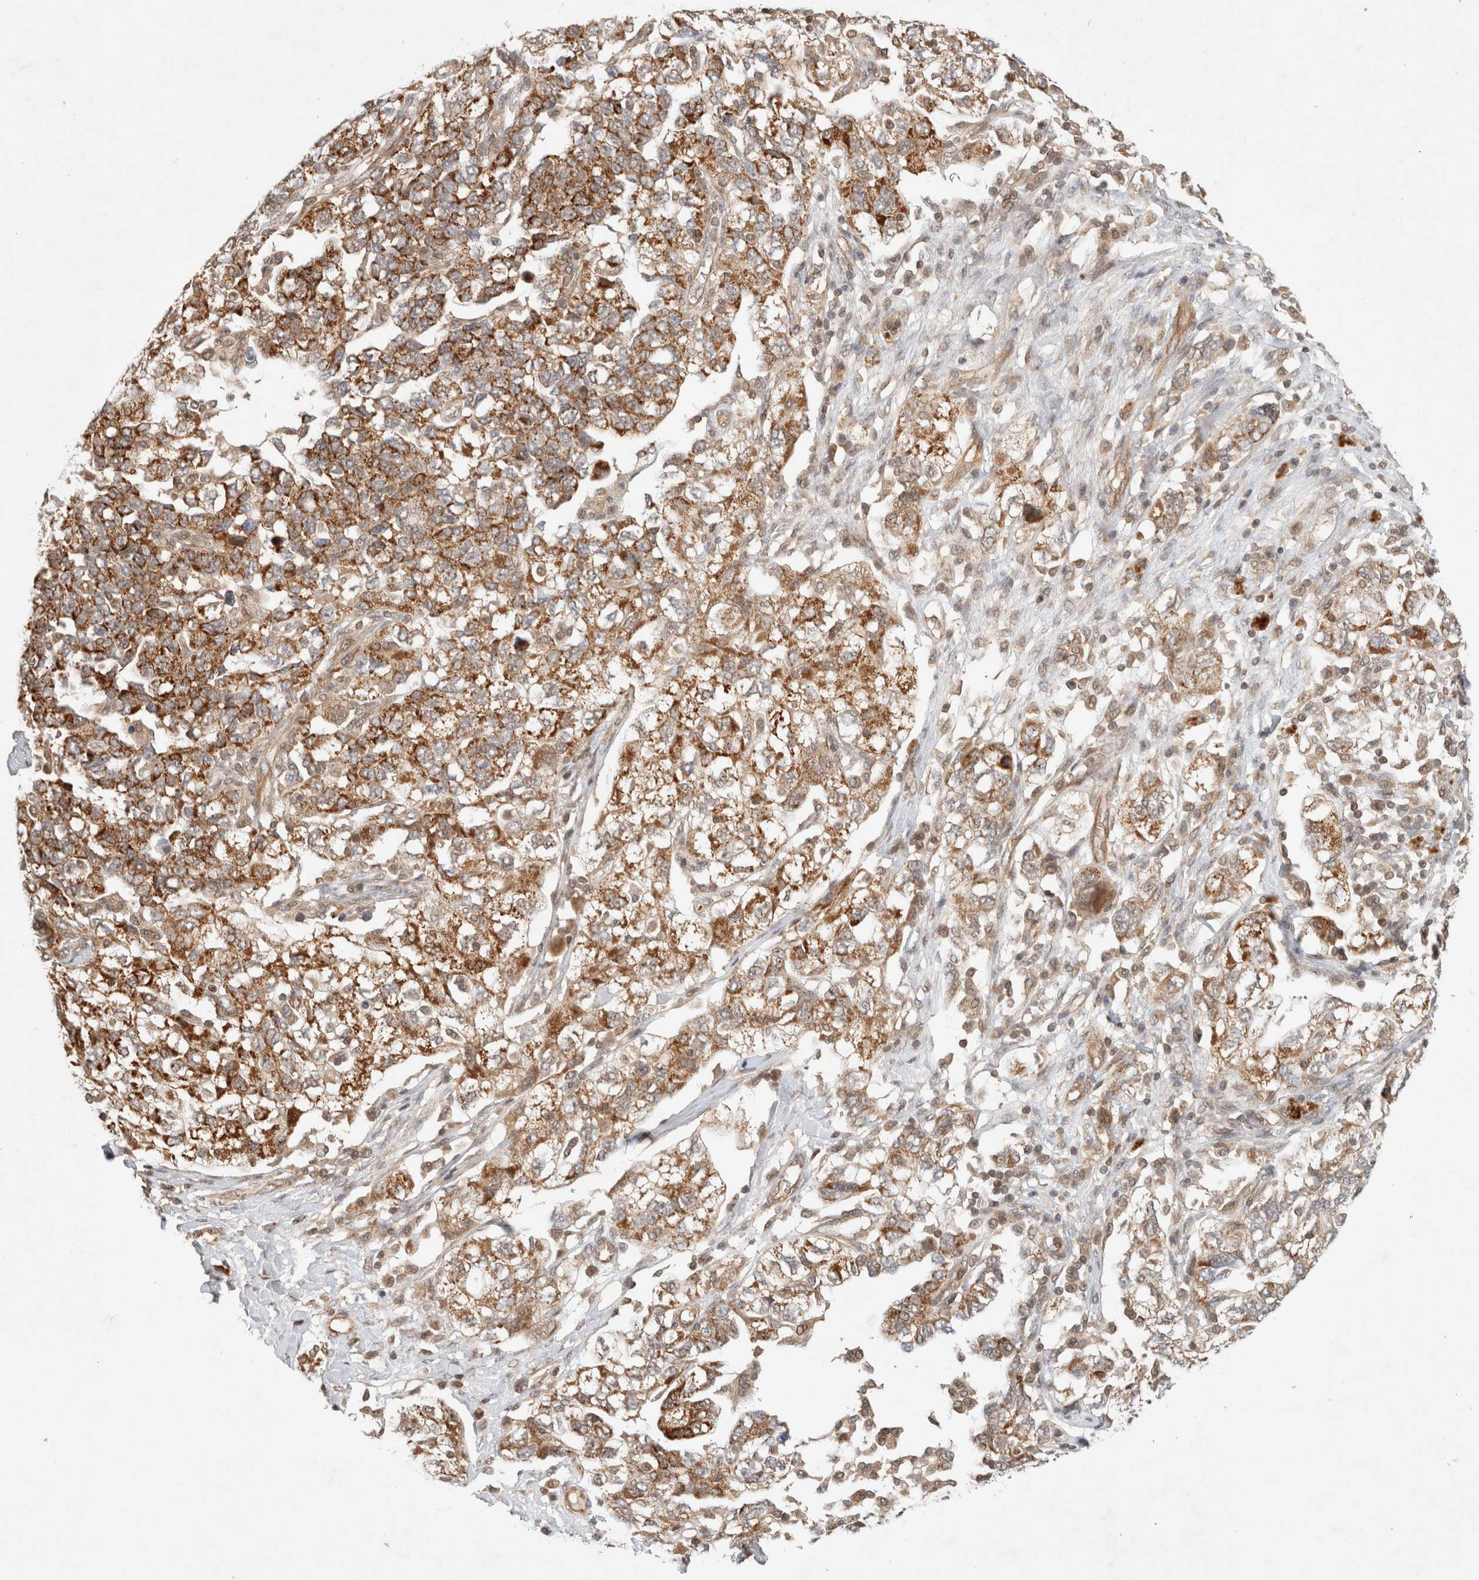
{"staining": {"intensity": "moderate", "quantity": ">75%", "location": "cytoplasmic/membranous"}, "tissue": "ovarian cancer", "cell_type": "Tumor cells", "image_type": "cancer", "snomed": [{"axis": "morphology", "description": "Carcinoma, NOS"}, {"axis": "morphology", "description": "Cystadenocarcinoma, serous, NOS"}, {"axis": "topography", "description": "Ovary"}], "caption": "Protein expression analysis of human ovarian carcinoma reveals moderate cytoplasmic/membranous staining in about >75% of tumor cells.", "gene": "CAAP1", "patient": {"sex": "female", "age": 69}}